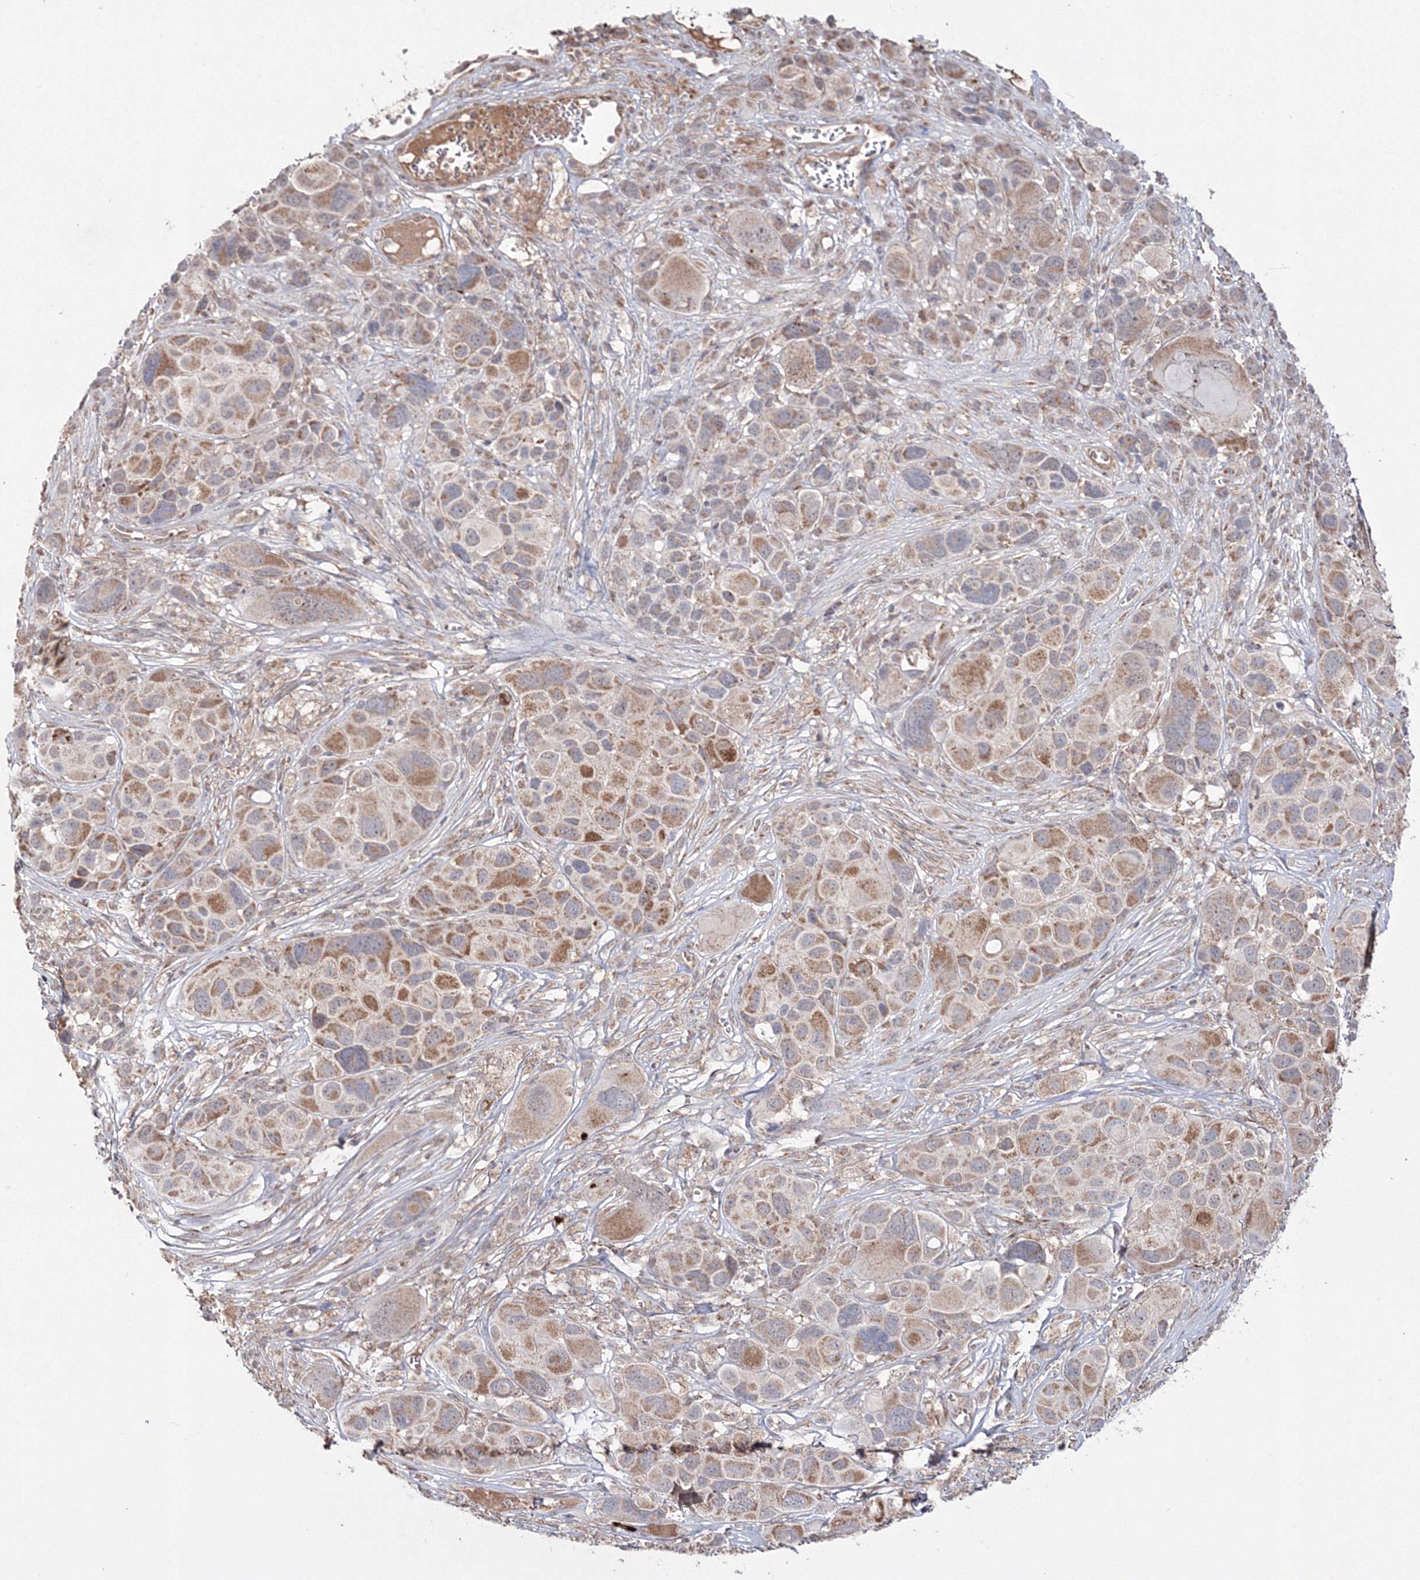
{"staining": {"intensity": "moderate", "quantity": "25%-75%", "location": "cytoplasmic/membranous"}, "tissue": "melanoma", "cell_type": "Tumor cells", "image_type": "cancer", "snomed": [{"axis": "morphology", "description": "Malignant melanoma, NOS"}, {"axis": "topography", "description": "Skin of trunk"}], "caption": "The image exhibits immunohistochemical staining of malignant melanoma. There is moderate cytoplasmic/membranous staining is identified in about 25%-75% of tumor cells.", "gene": "PEX13", "patient": {"sex": "male", "age": 71}}